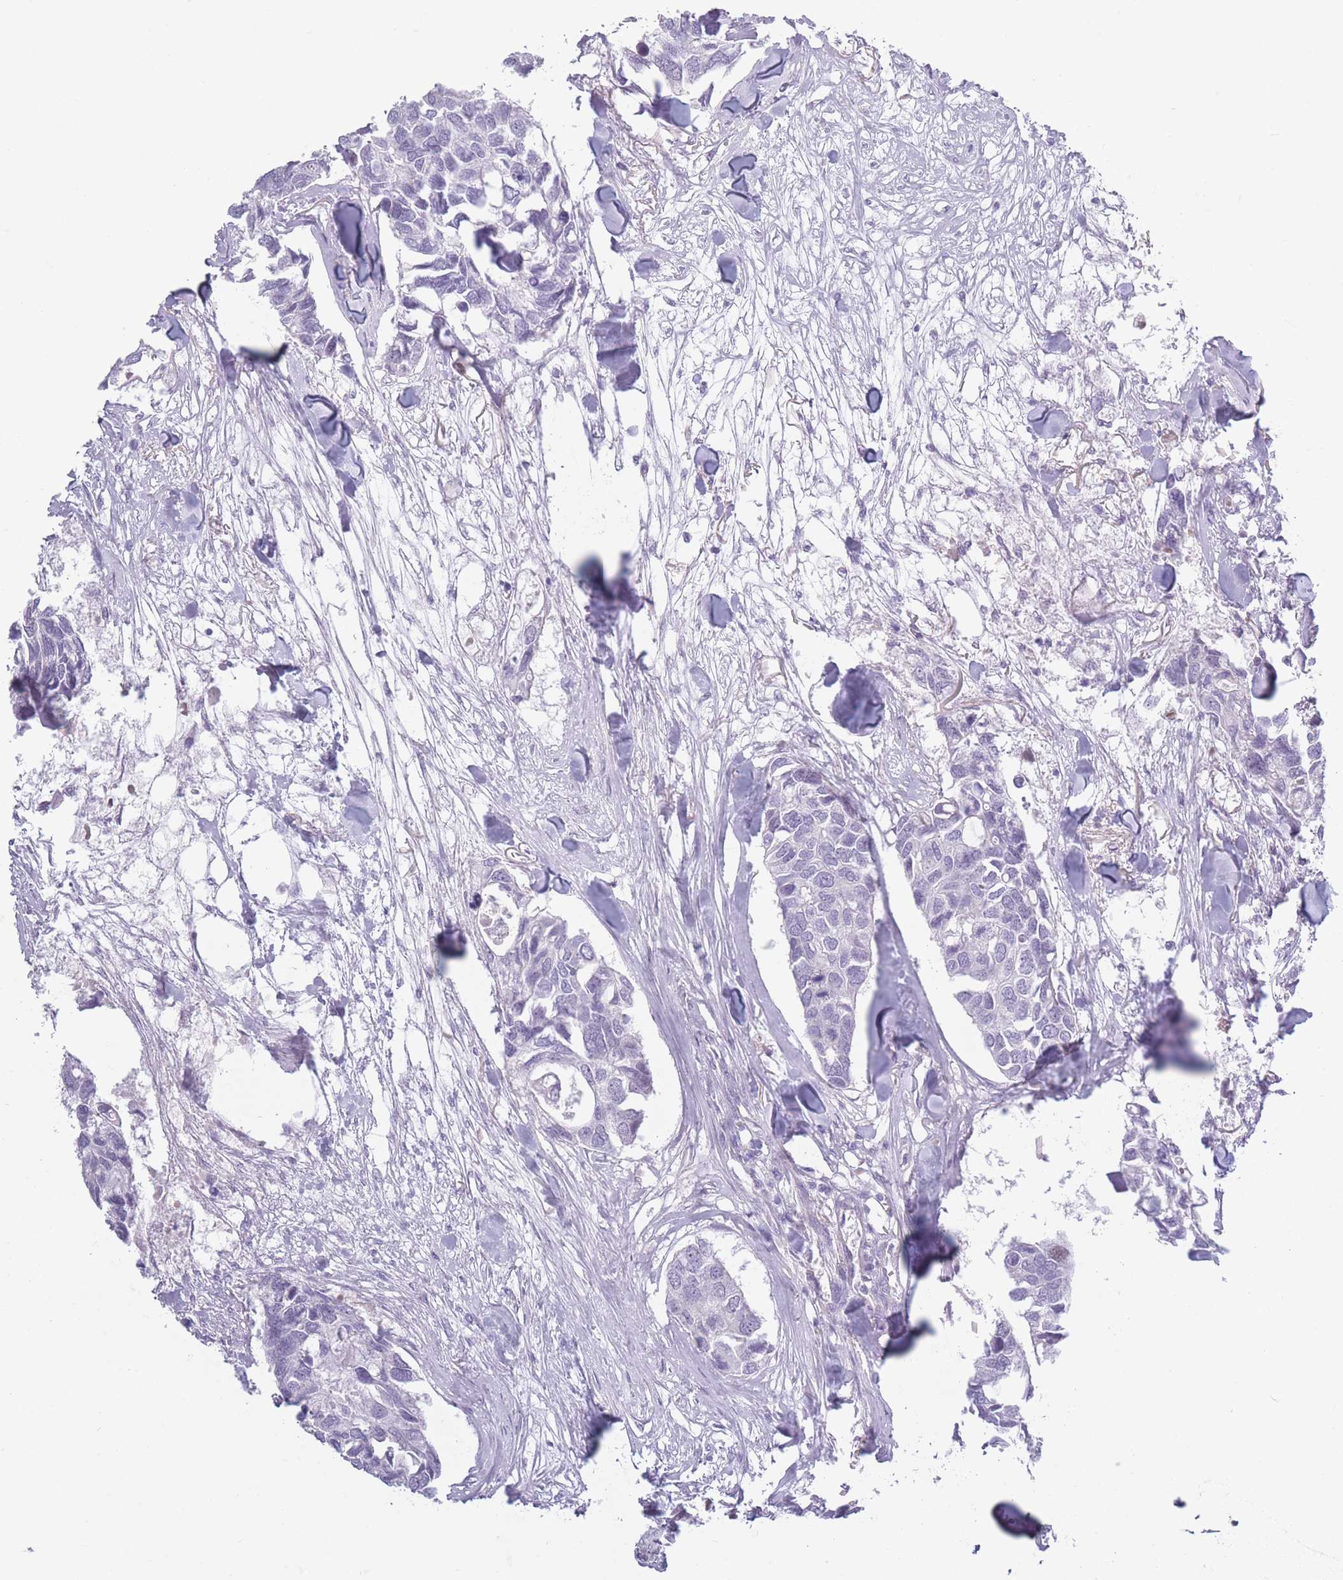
{"staining": {"intensity": "negative", "quantity": "none", "location": "none"}, "tissue": "breast cancer", "cell_type": "Tumor cells", "image_type": "cancer", "snomed": [{"axis": "morphology", "description": "Duct carcinoma"}, {"axis": "topography", "description": "Breast"}], "caption": "Immunohistochemistry (IHC) of infiltrating ductal carcinoma (breast) exhibits no expression in tumor cells.", "gene": "PLEKHG2", "patient": {"sex": "female", "age": 83}}